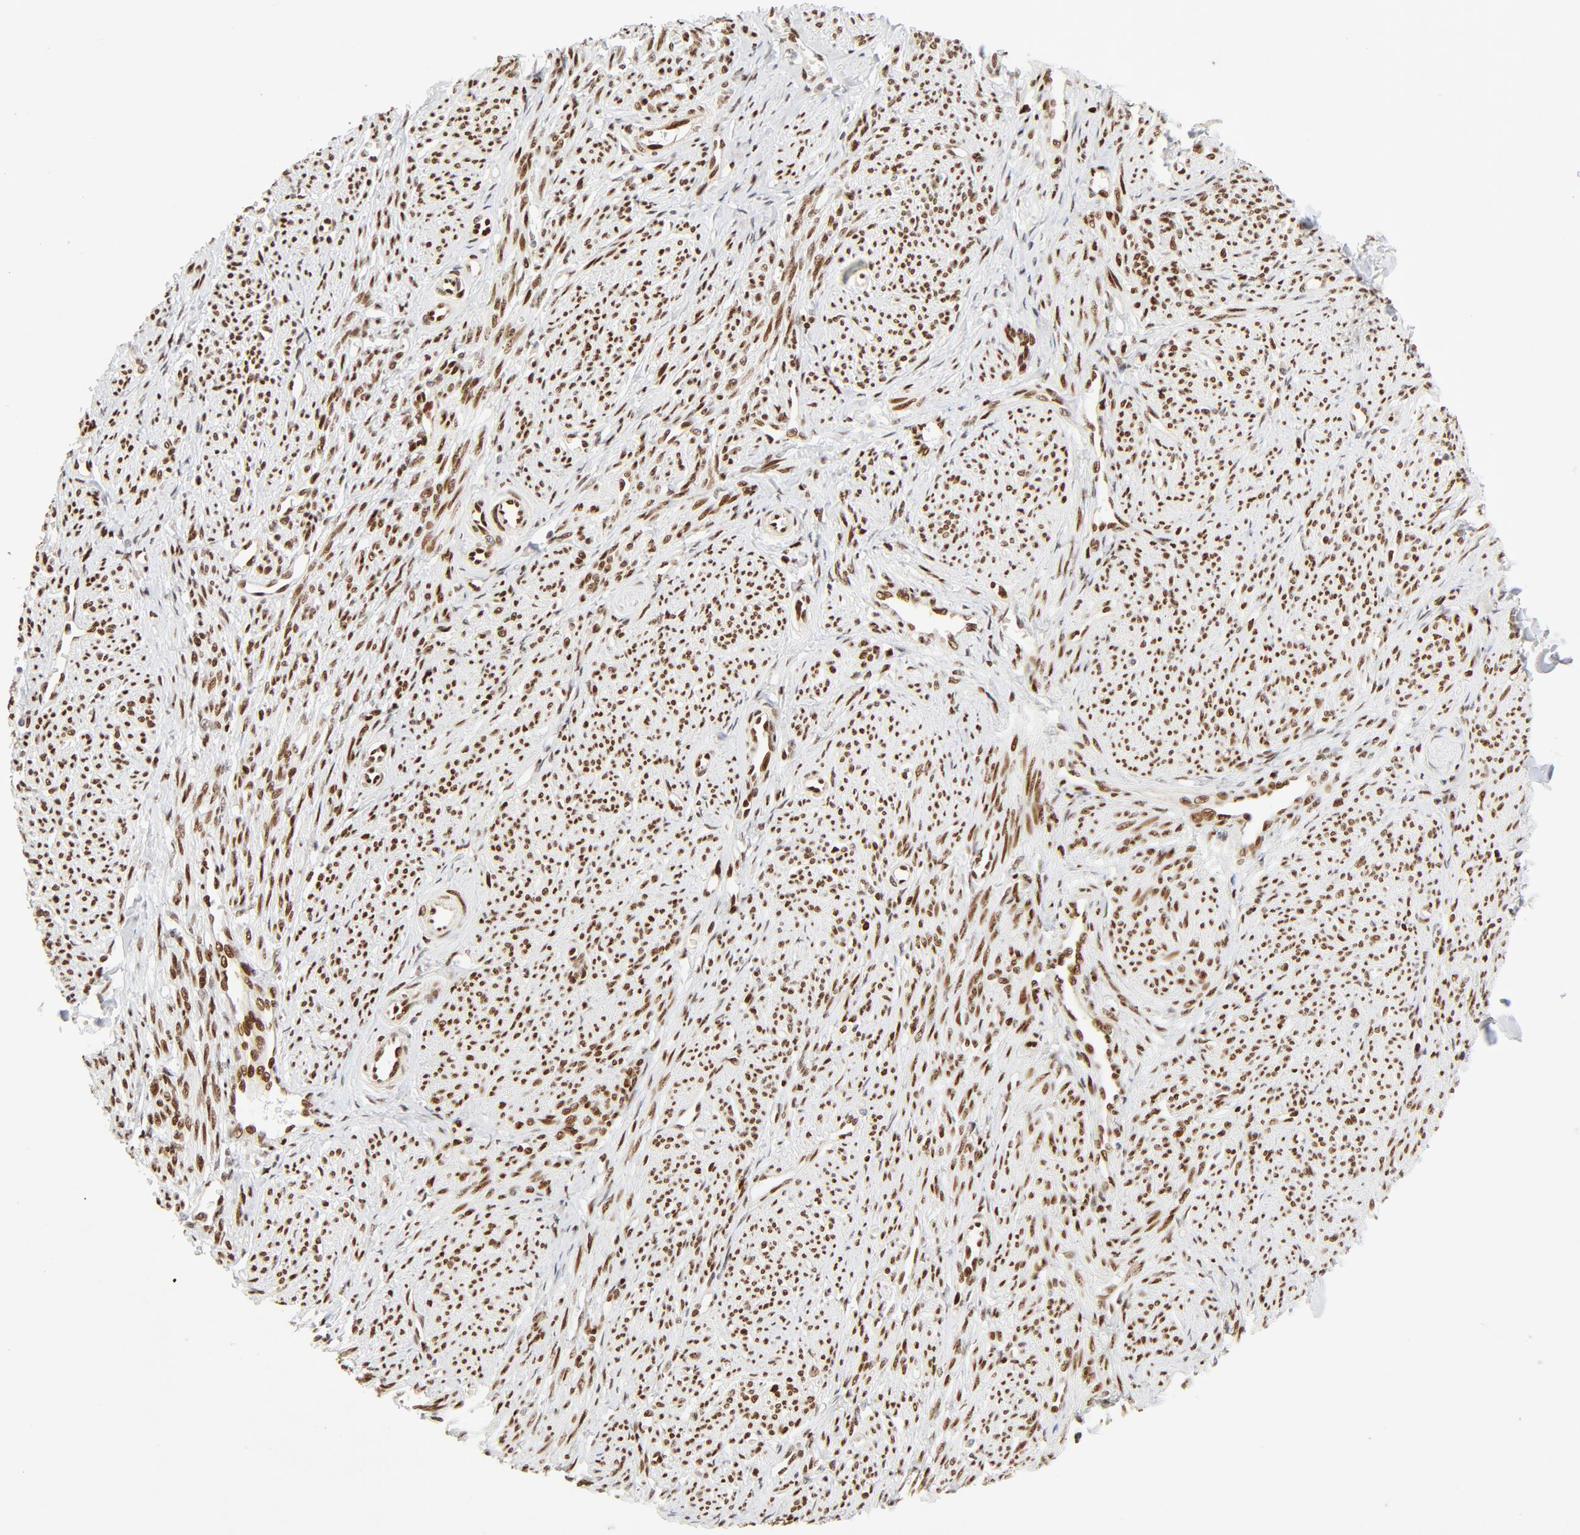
{"staining": {"intensity": "moderate", "quantity": ">75%", "location": "nuclear"}, "tissue": "smooth muscle", "cell_type": "Smooth muscle cells", "image_type": "normal", "snomed": [{"axis": "morphology", "description": "Normal tissue, NOS"}, {"axis": "topography", "description": "Smooth muscle"}], "caption": "An immunohistochemistry photomicrograph of normal tissue is shown. Protein staining in brown highlights moderate nuclear positivity in smooth muscle within smooth muscle cells.", "gene": "MEF2A", "patient": {"sex": "female", "age": 65}}